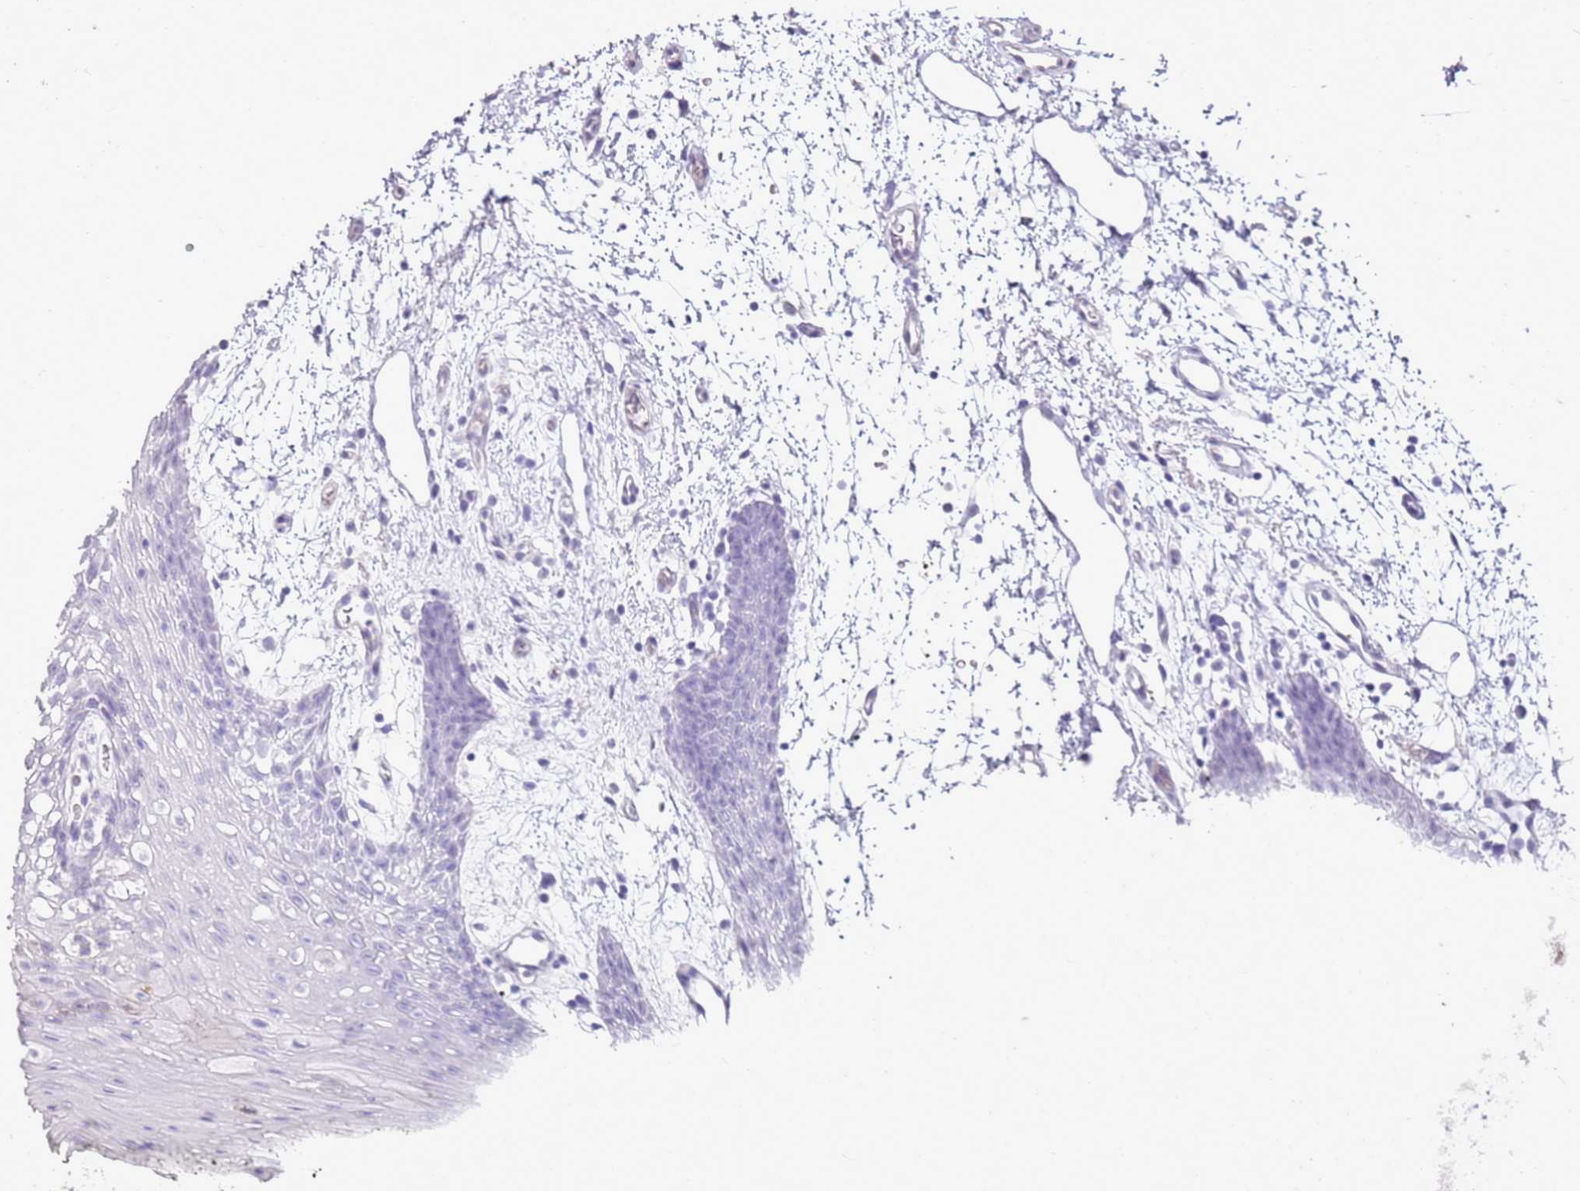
{"staining": {"intensity": "negative", "quantity": "none", "location": "none"}, "tissue": "oral mucosa", "cell_type": "Squamous epithelial cells", "image_type": "normal", "snomed": [{"axis": "morphology", "description": "Normal tissue, NOS"}, {"axis": "topography", "description": "Oral tissue"}, {"axis": "topography", "description": "Tounge, NOS"}], "caption": "IHC micrograph of unremarkable human oral mucosa stained for a protein (brown), which reveals no staining in squamous epithelial cells.", "gene": "SULT1E1", "patient": {"sex": "female", "age": 59}}